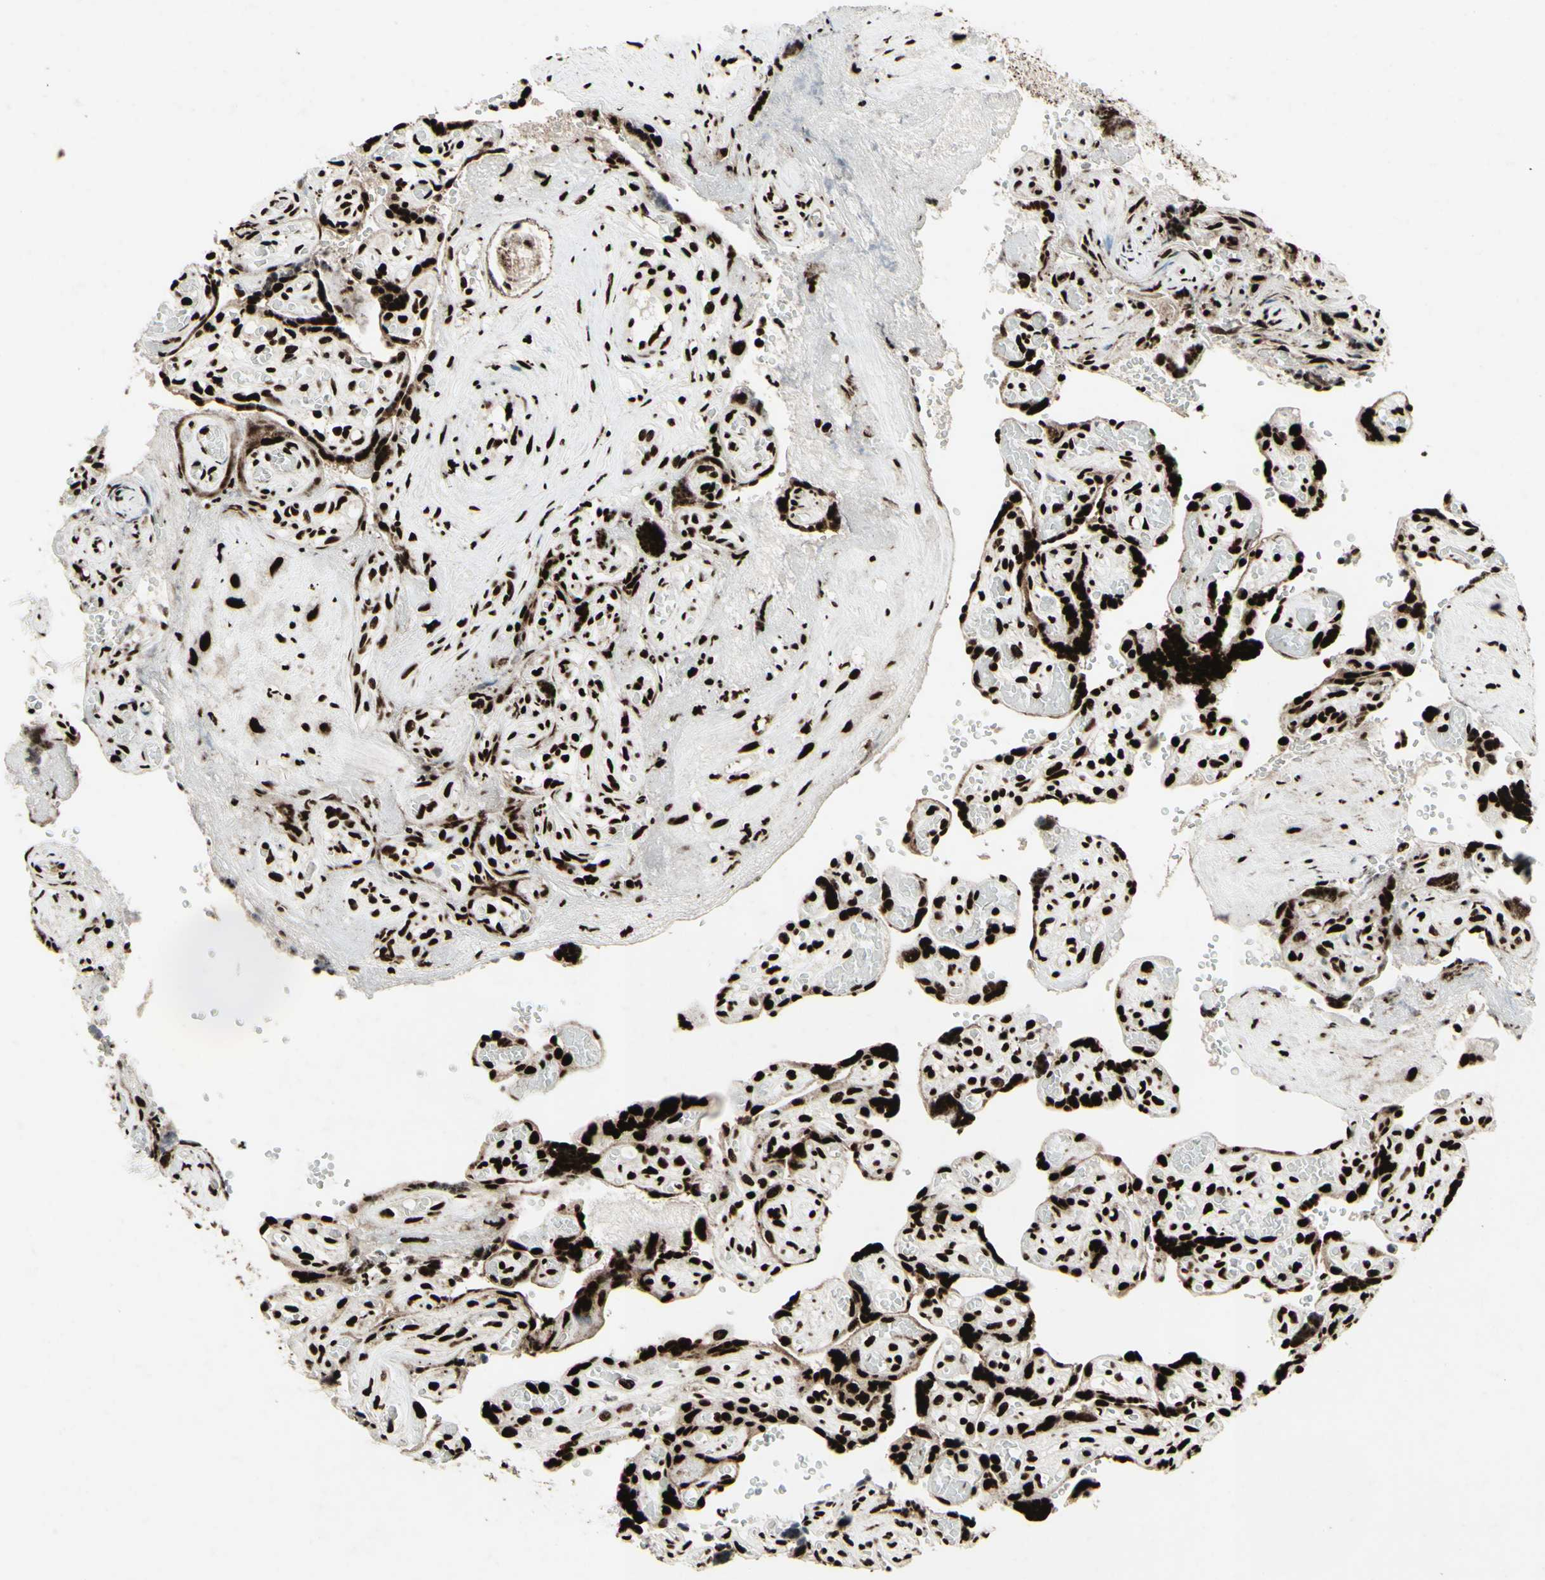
{"staining": {"intensity": "strong", "quantity": ">75%", "location": "nuclear"}, "tissue": "placenta", "cell_type": "Decidual cells", "image_type": "normal", "snomed": [{"axis": "morphology", "description": "Normal tissue, NOS"}, {"axis": "topography", "description": "Placenta"}], "caption": "A brown stain highlights strong nuclear positivity of a protein in decidual cells of unremarkable placenta. Using DAB (brown) and hematoxylin (blue) stains, captured at high magnification using brightfield microscopy.", "gene": "U2AF2", "patient": {"sex": "female", "age": 30}}